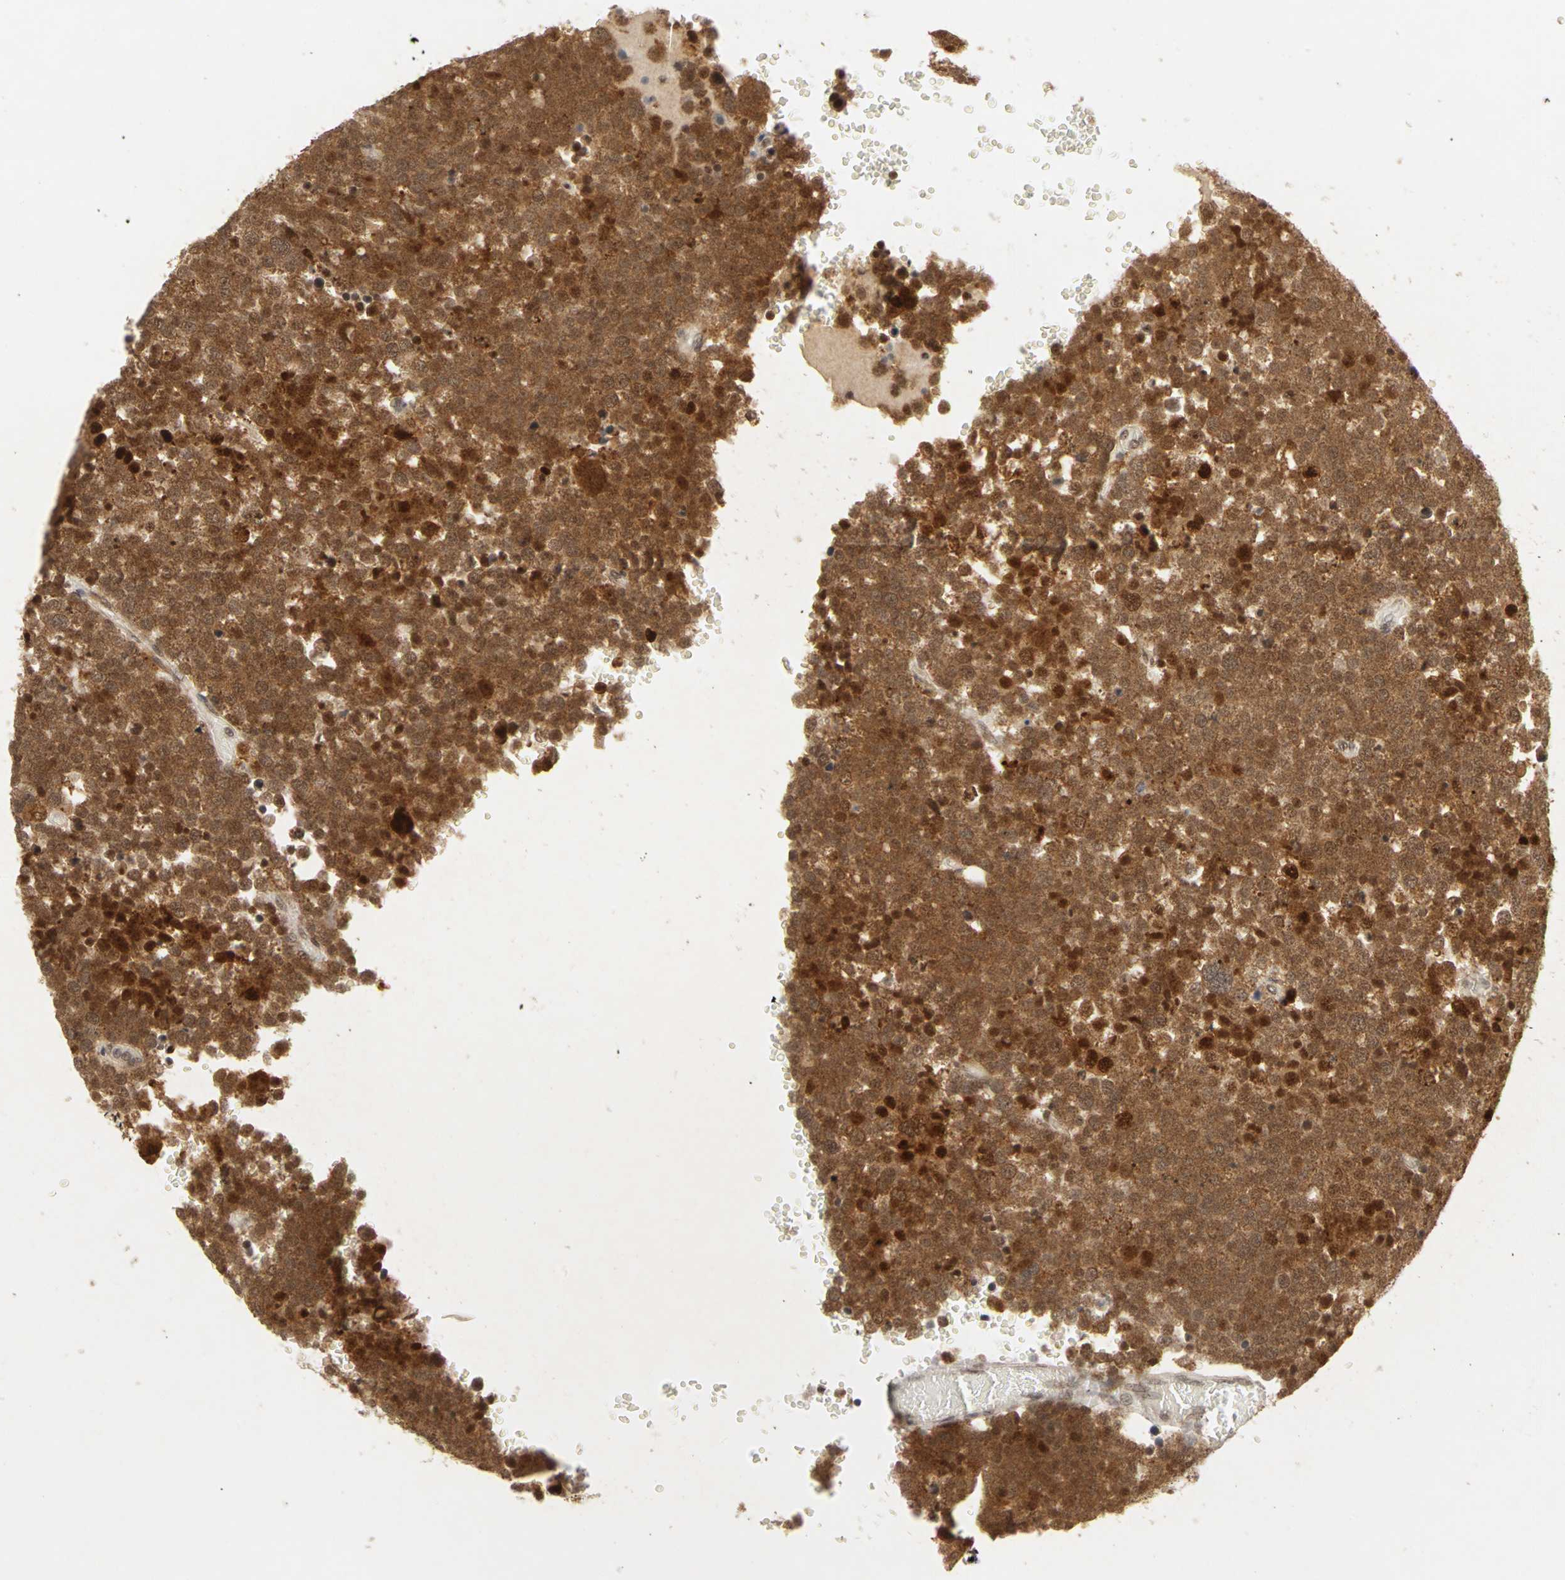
{"staining": {"intensity": "strong", "quantity": ">75%", "location": "cytoplasmic/membranous,nuclear"}, "tissue": "testis cancer", "cell_type": "Tumor cells", "image_type": "cancer", "snomed": [{"axis": "morphology", "description": "Seminoma, NOS"}, {"axis": "topography", "description": "Testis"}], "caption": "Immunohistochemical staining of human testis cancer (seminoma) demonstrates high levels of strong cytoplasmic/membranous and nuclear protein positivity in approximately >75% of tumor cells. The staining is performed using DAB (3,3'-diaminobenzidine) brown chromogen to label protein expression. The nuclei are counter-stained blue using hematoxylin.", "gene": "CSNK2B", "patient": {"sex": "male", "age": 71}}